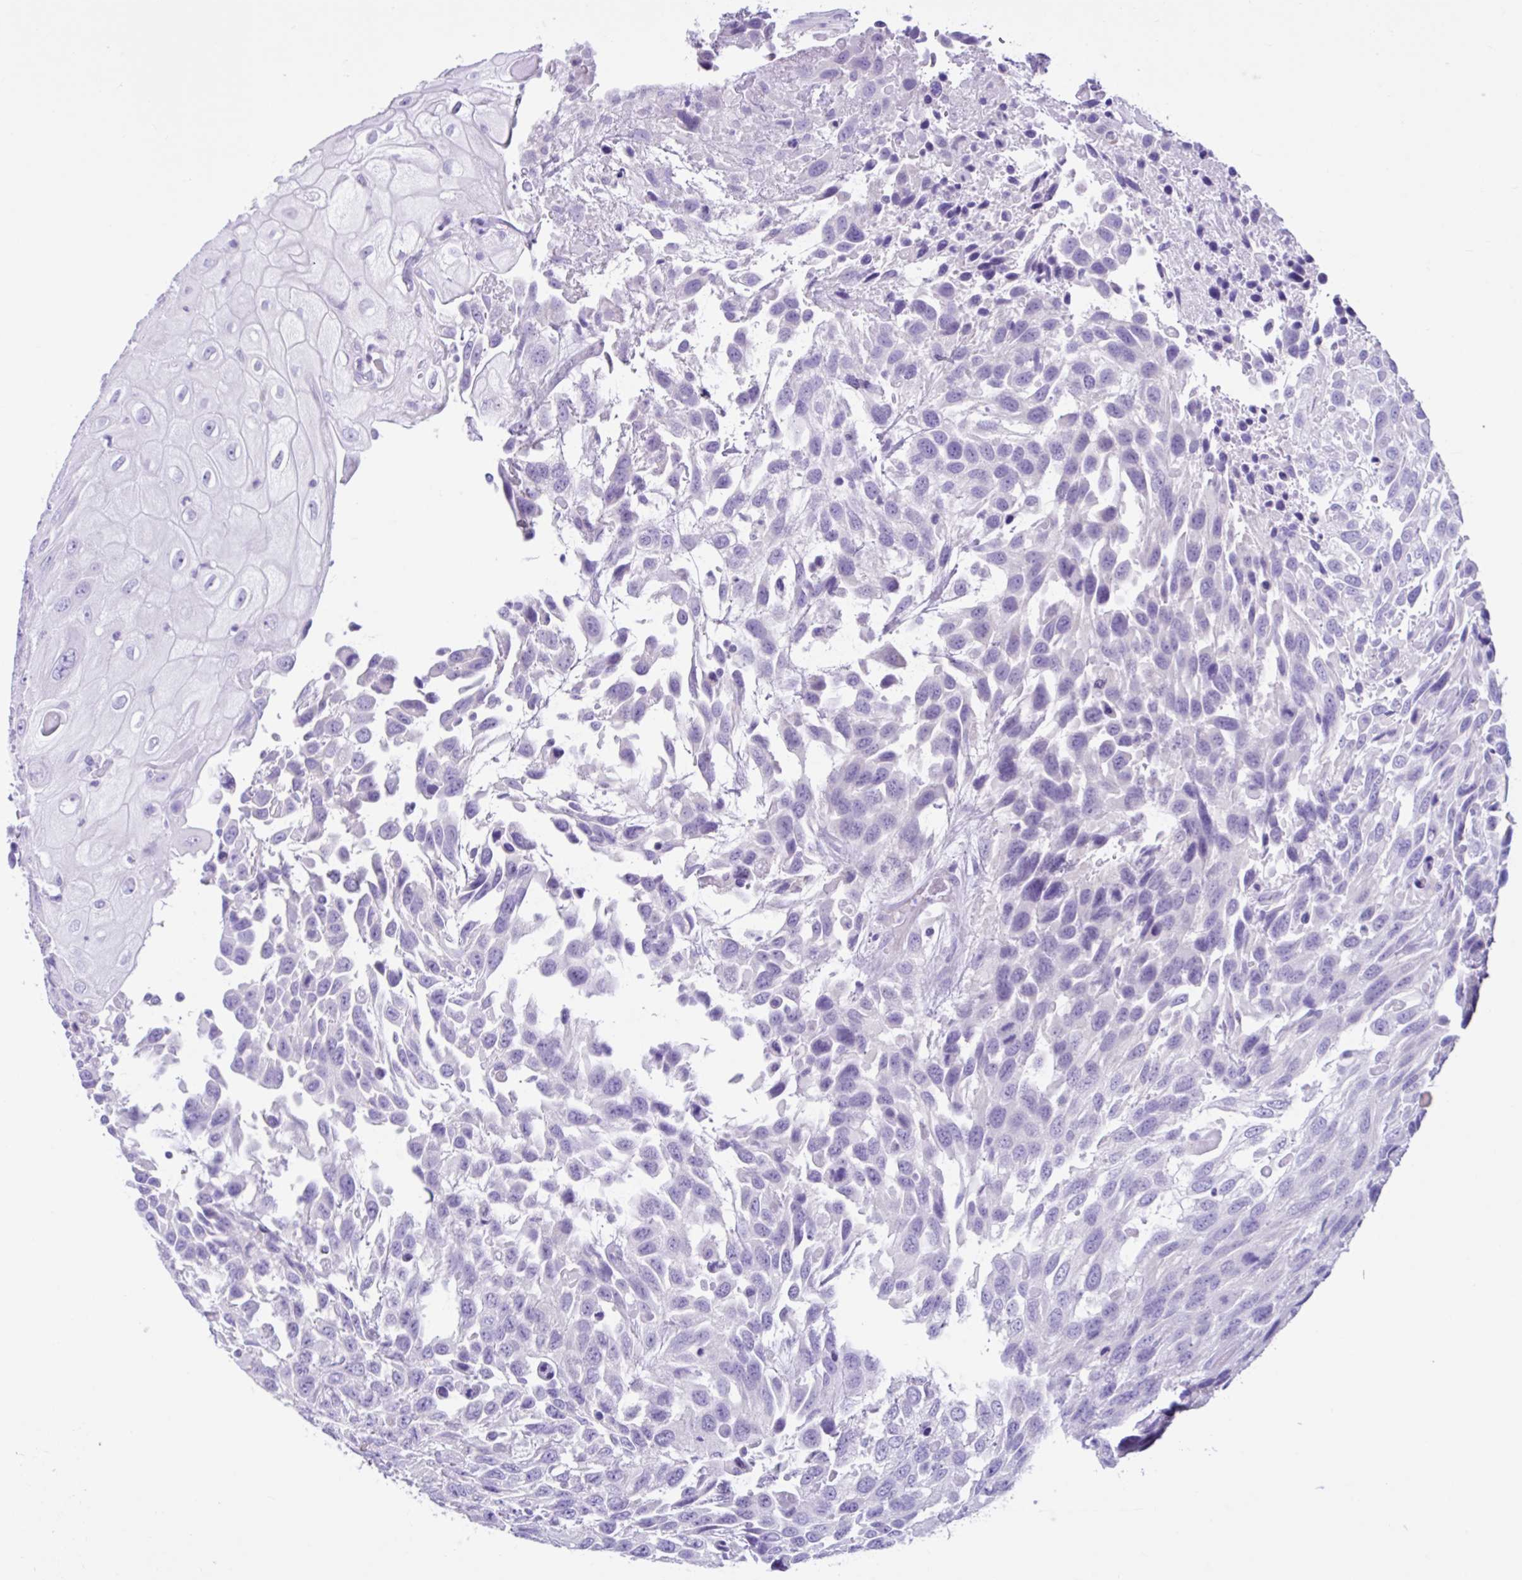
{"staining": {"intensity": "negative", "quantity": "none", "location": "none"}, "tissue": "urothelial cancer", "cell_type": "Tumor cells", "image_type": "cancer", "snomed": [{"axis": "morphology", "description": "Urothelial carcinoma, High grade"}, {"axis": "topography", "description": "Urinary bladder"}], "caption": "This is a photomicrograph of IHC staining of urothelial cancer, which shows no positivity in tumor cells. Nuclei are stained in blue.", "gene": "CYP19A1", "patient": {"sex": "female", "age": 70}}